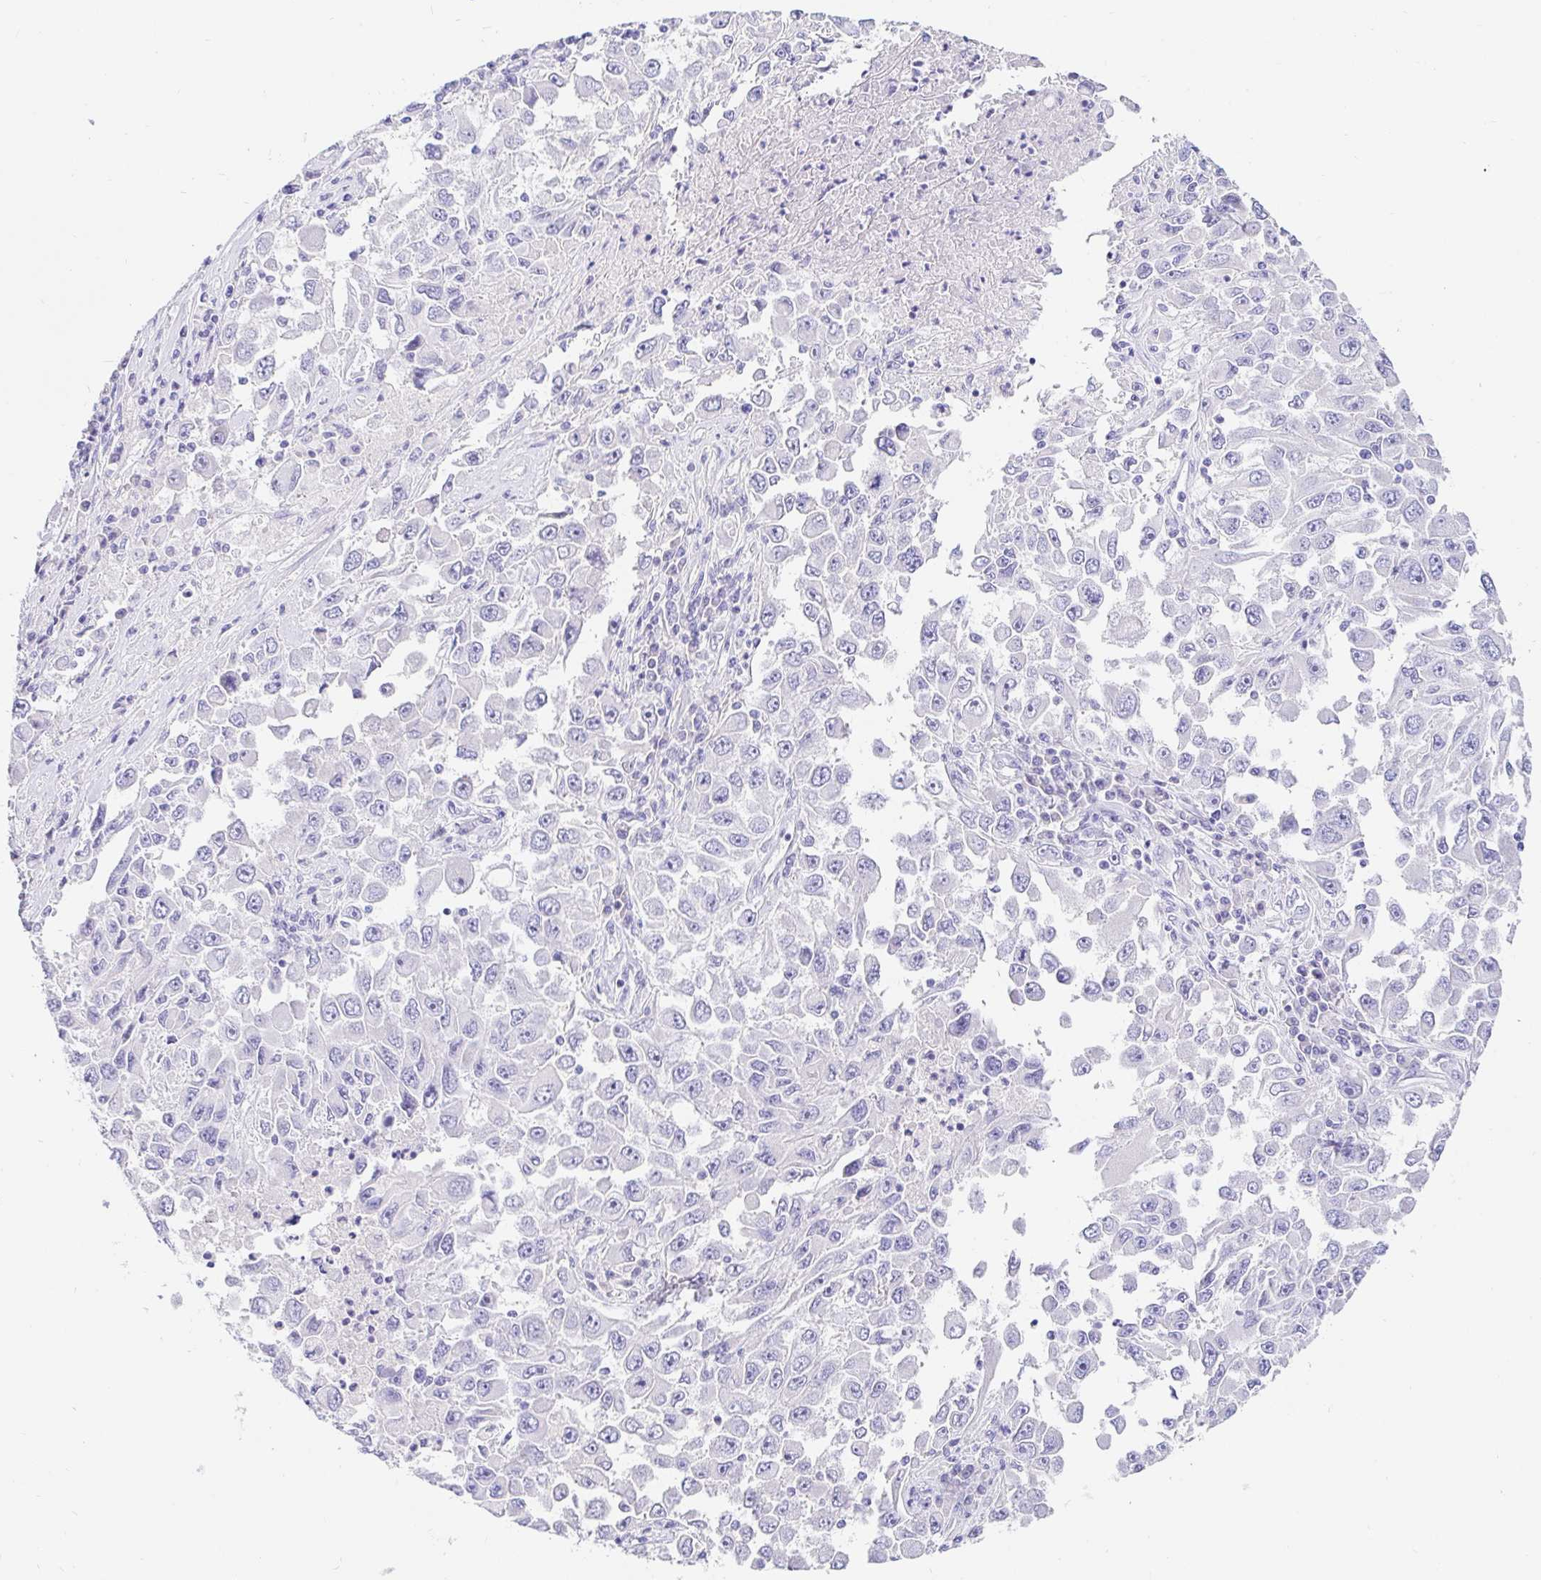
{"staining": {"intensity": "negative", "quantity": "none", "location": "none"}, "tissue": "melanoma", "cell_type": "Tumor cells", "image_type": "cancer", "snomed": [{"axis": "morphology", "description": "Malignant melanoma, Metastatic site"}, {"axis": "topography", "description": "Lymph node"}], "caption": "Tumor cells are negative for protein expression in human malignant melanoma (metastatic site).", "gene": "NR2E1", "patient": {"sex": "female", "age": 67}}